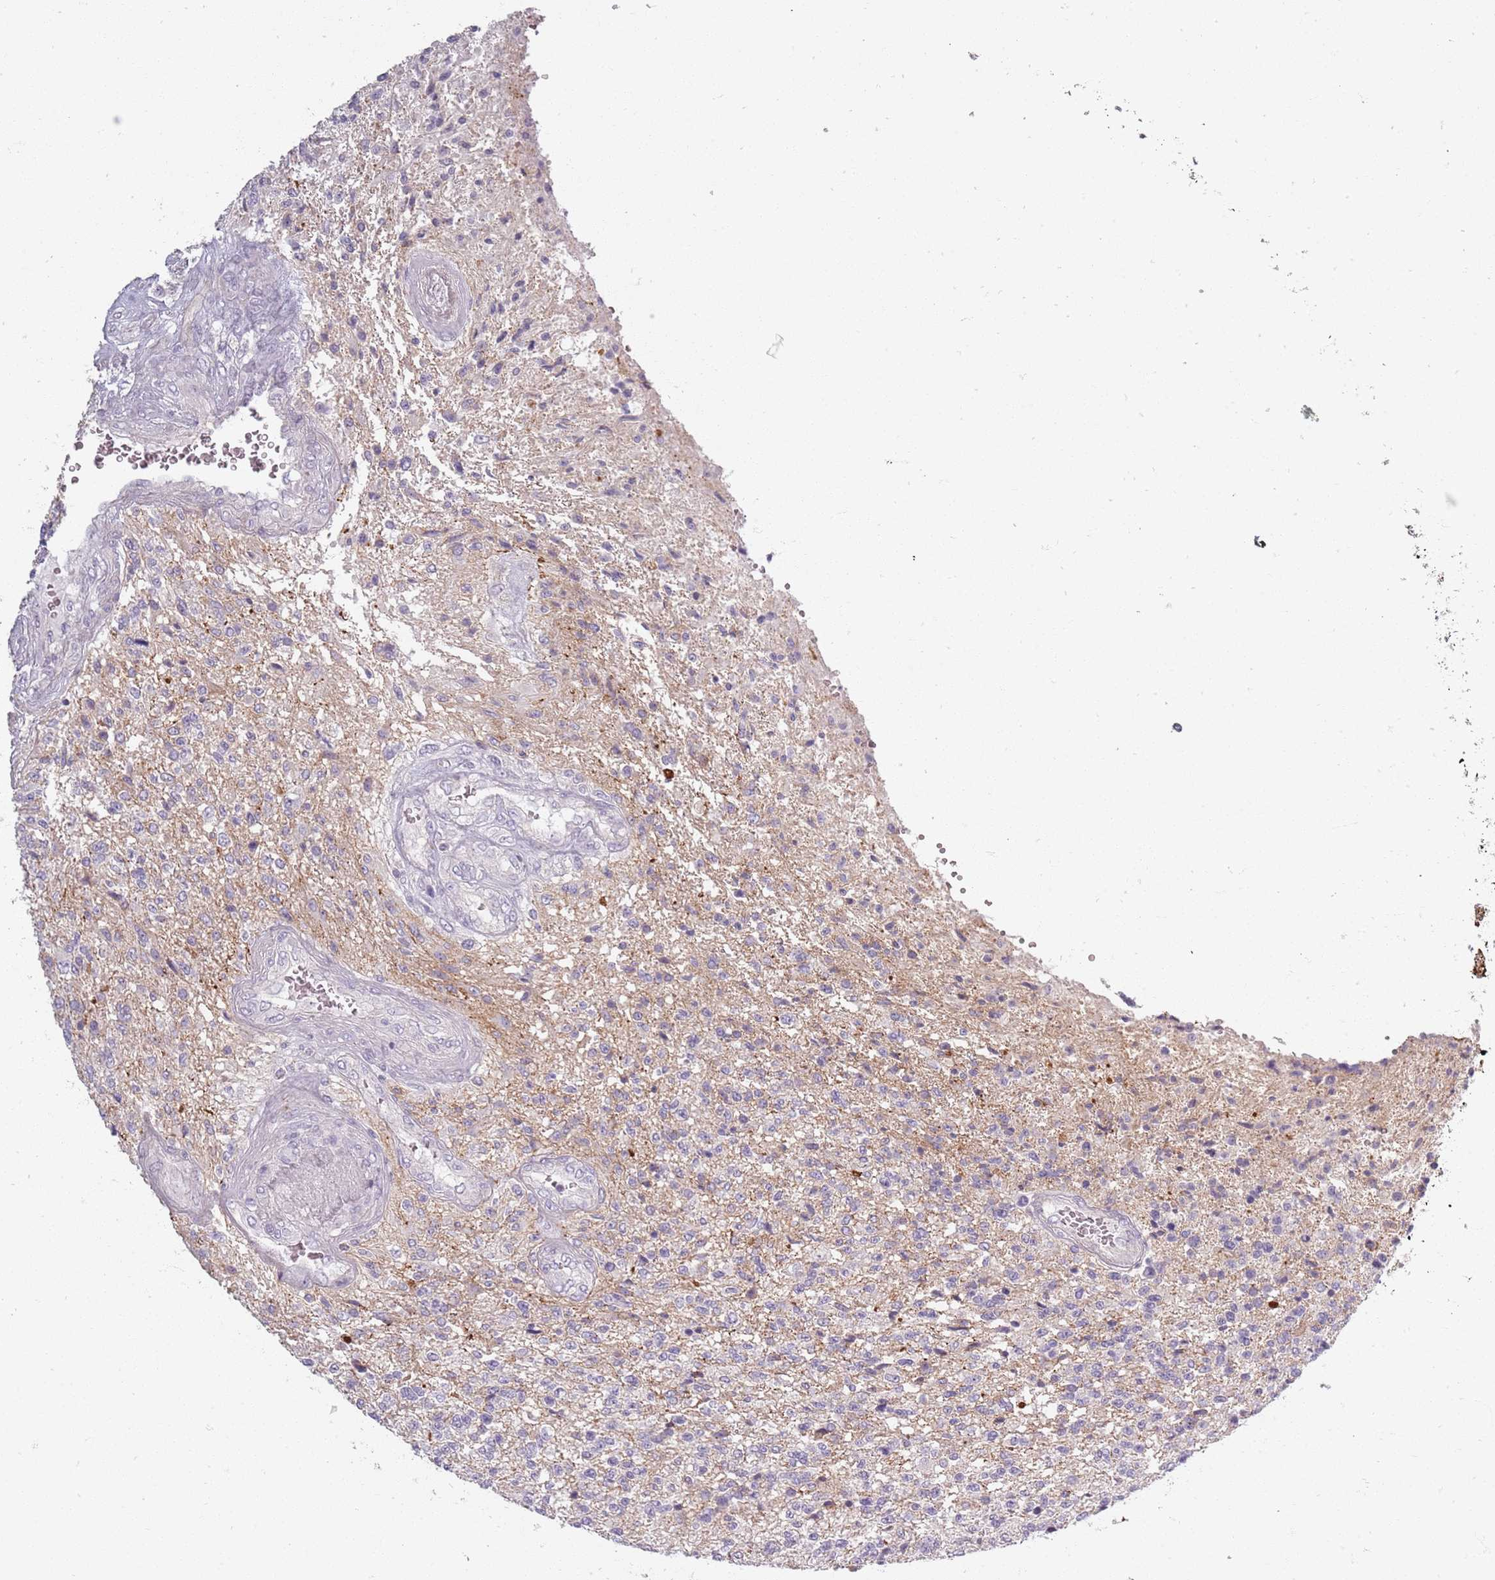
{"staining": {"intensity": "negative", "quantity": "none", "location": "none"}, "tissue": "glioma", "cell_type": "Tumor cells", "image_type": "cancer", "snomed": [{"axis": "morphology", "description": "Glioma, malignant, High grade"}, {"axis": "topography", "description": "Brain"}], "caption": "Immunohistochemistry micrograph of neoplastic tissue: glioma stained with DAB (3,3'-diaminobenzidine) exhibits no significant protein positivity in tumor cells.", "gene": "SYNGR3", "patient": {"sex": "male", "age": 56}}